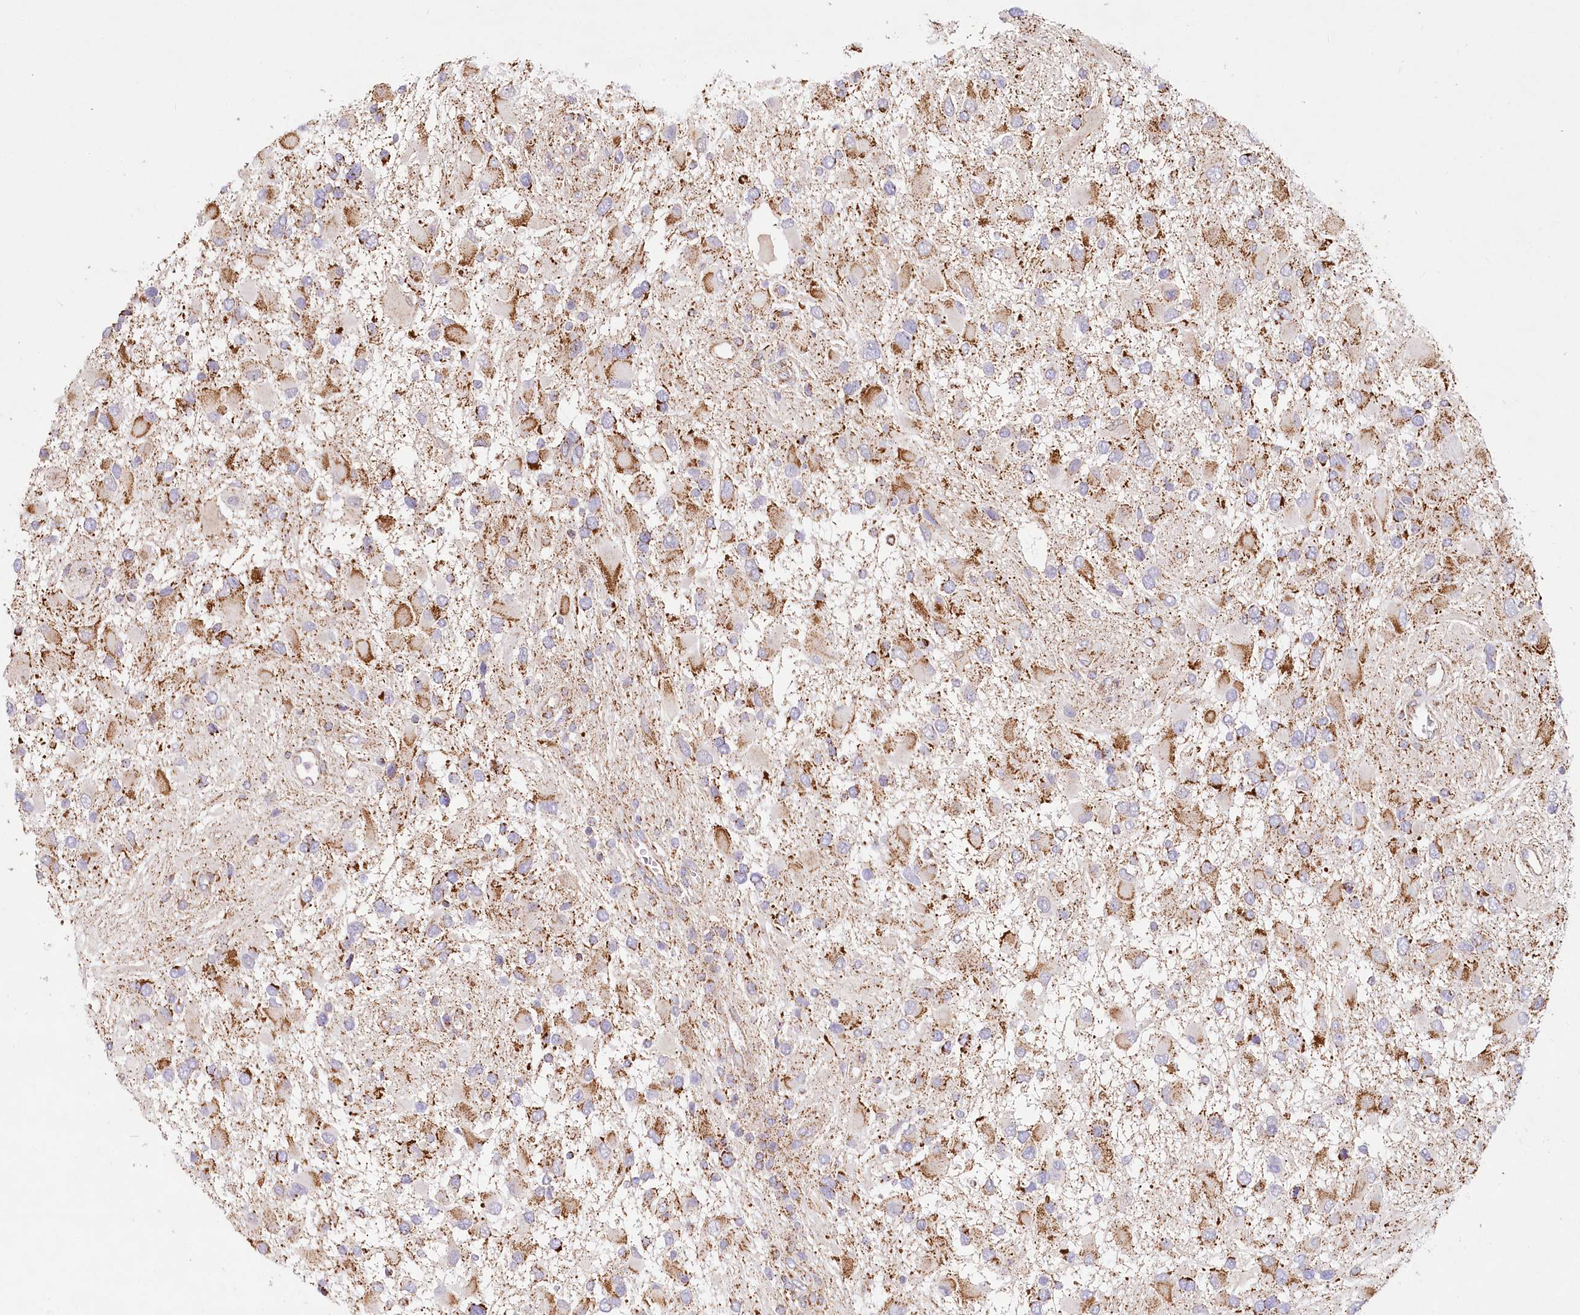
{"staining": {"intensity": "moderate", "quantity": ">75%", "location": "cytoplasmic/membranous"}, "tissue": "glioma", "cell_type": "Tumor cells", "image_type": "cancer", "snomed": [{"axis": "morphology", "description": "Glioma, malignant, High grade"}, {"axis": "topography", "description": "Brain"}], "caption": "Glioma stained for a protein exhibits moderate cytoplasmic/membranous positivity in tumor cells. (IHC, brightfield microscopy, high magnification).", "gene": "UMPS", "patient": {"sex": "male", "age": 53}}